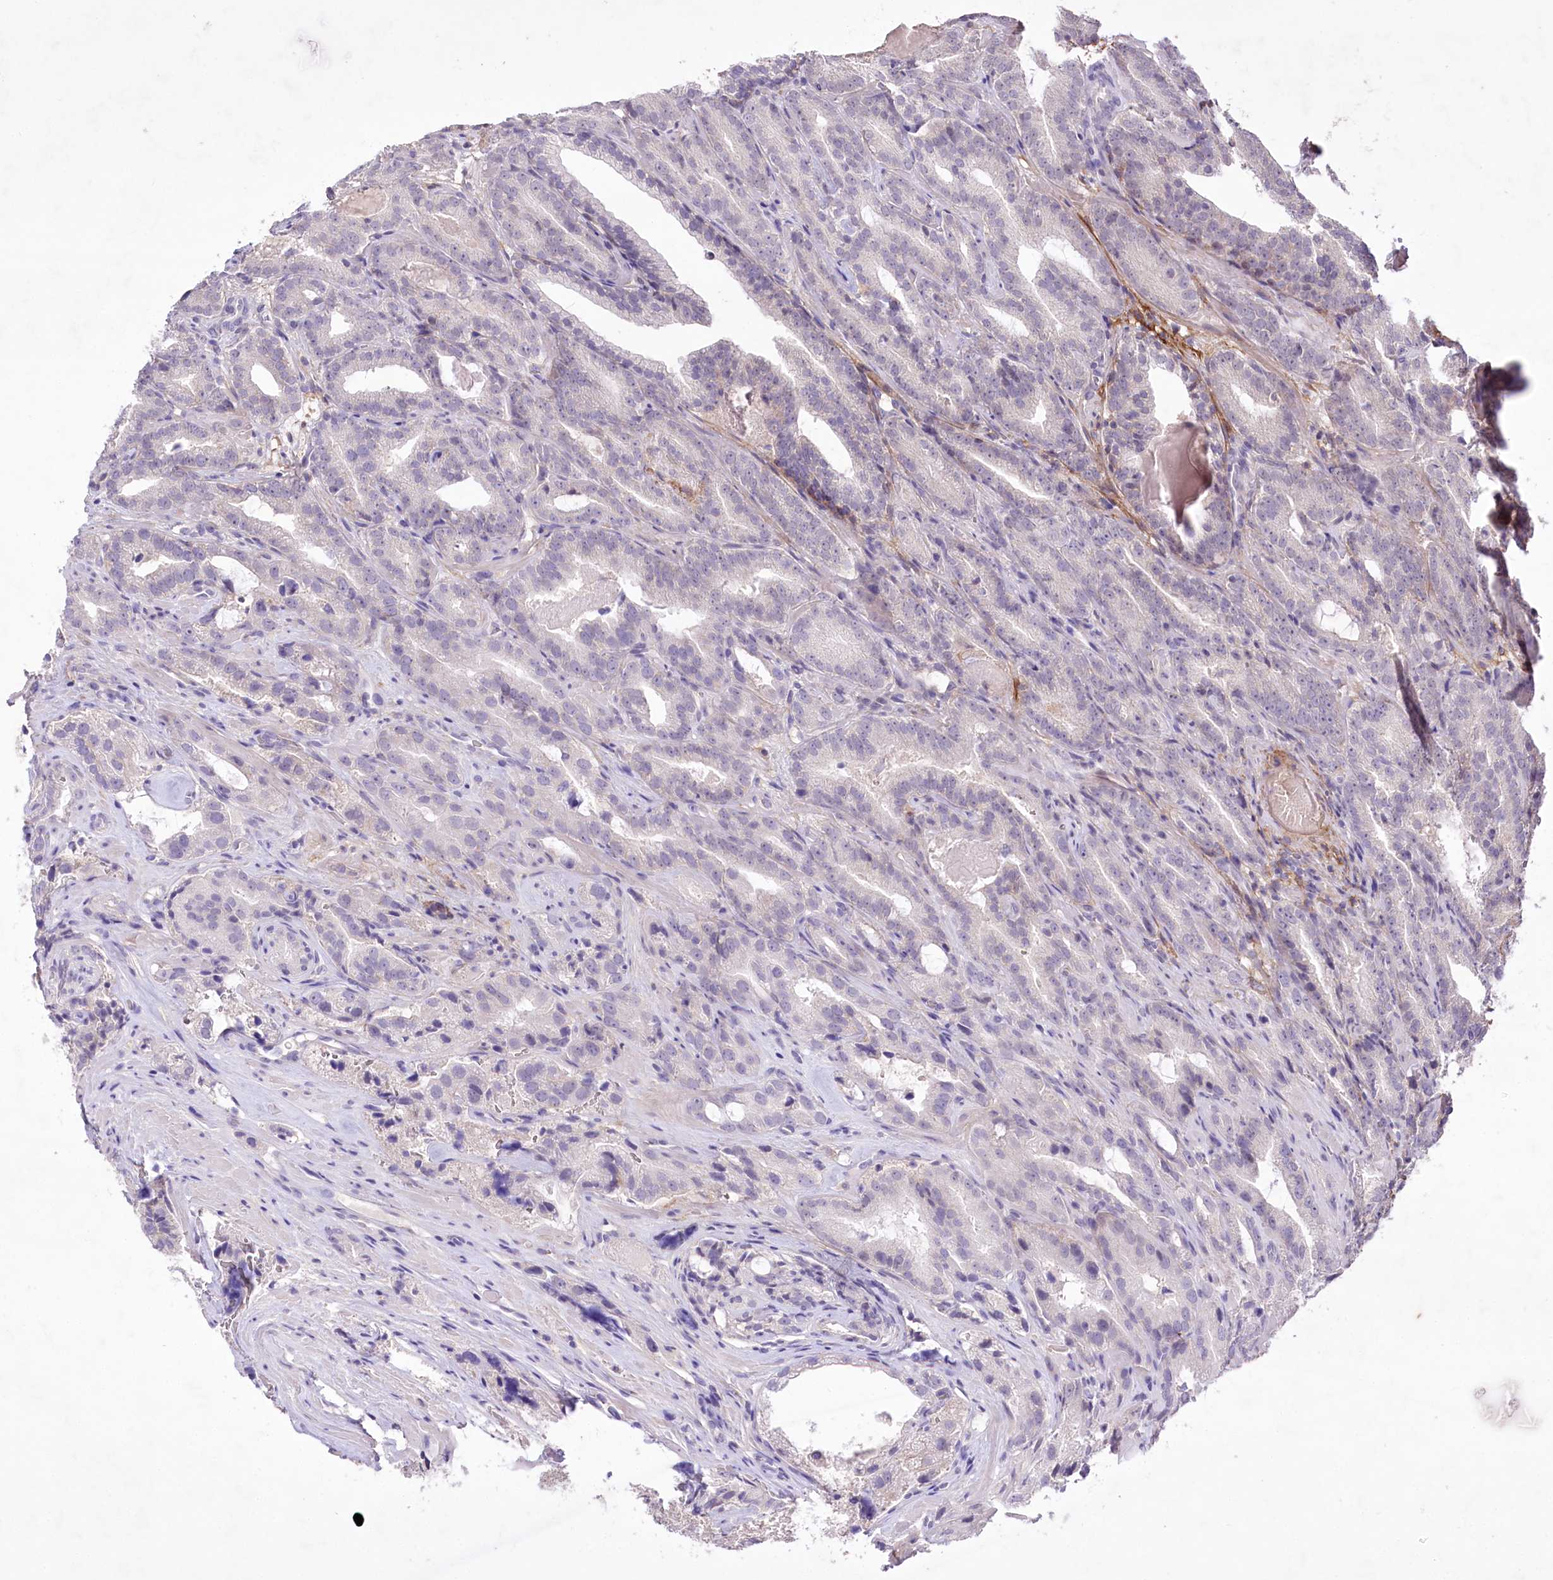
{"staining": {"intensity": "negative", "quantity": "none", "location": "none"}, "tissue": "prostate cancer", "cell_type": "Tumor cells", "image_type": "cancer", "snomed": [{"axis": "morphology", "description": "Adenocarcinoma, High grade"}, {"axis": "topography", "description": "Prostate"}], "caption": "Prostate cancer (high-grade adenocarcinoma) was stained to show a protein in brown. There is no significant expression in tumor cells. The staining is performed using DAB brown chromogen with nuclei counter-stained in using hematoxylin.", "gene": "ENPP1", "patient": {"sex": "male", "age": 57}}